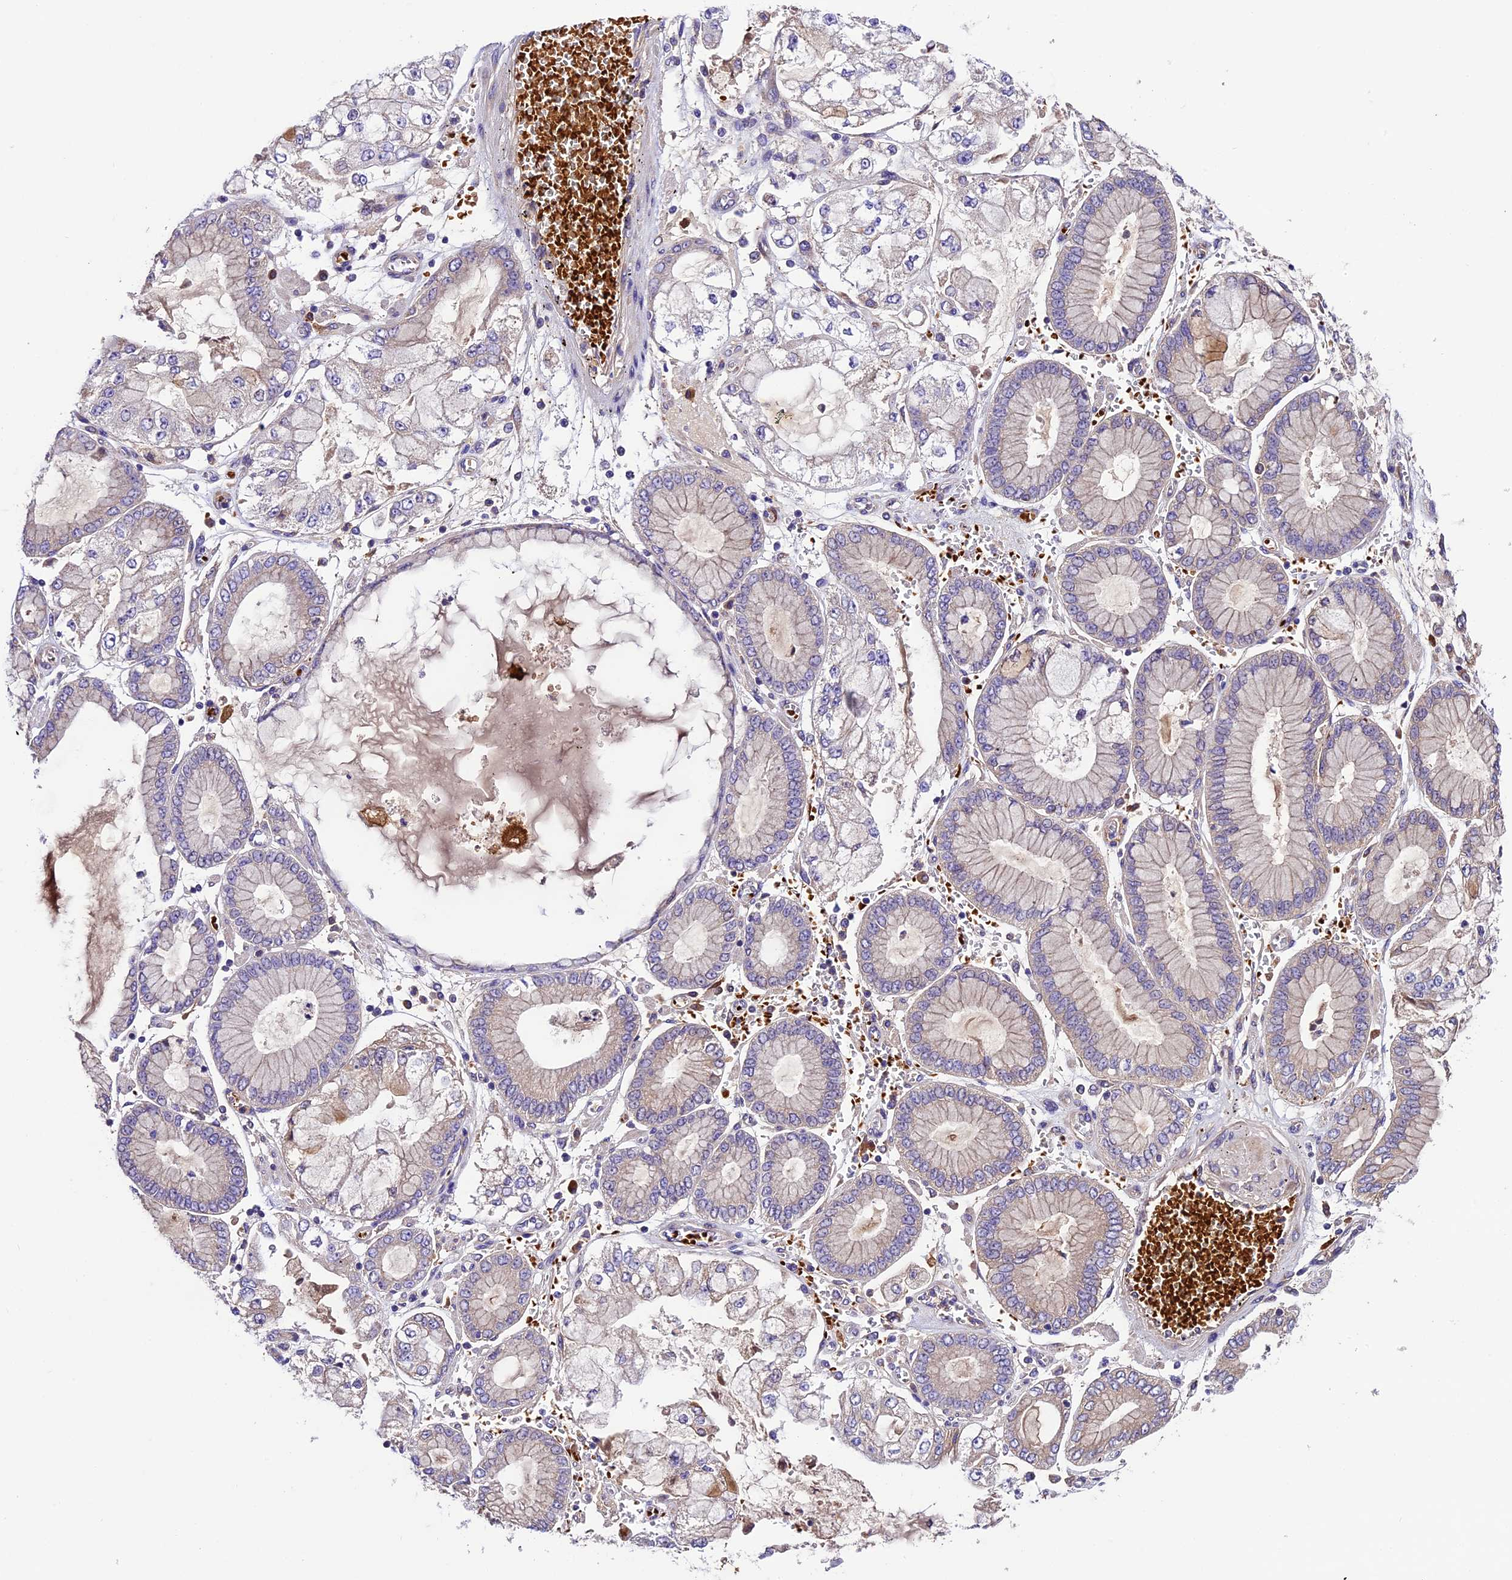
{"staining": {"intensity": "negative", "quantity": "none", "location": "none"}, "tissue": "stomach cancer", "cell_type": "Tumor cells", "image_type": "cancer", "snomed": [{"axis": "morphology", "description": "Adenocarcinoma, NOS"}, {"axis": "topography", "description": "Stomach"}], "caption": "Tumor cells show no significant protein expression in stomach adenocarcinoma.", "gene": "CILP2", "patient": {"sex": "male", "age": 76}}